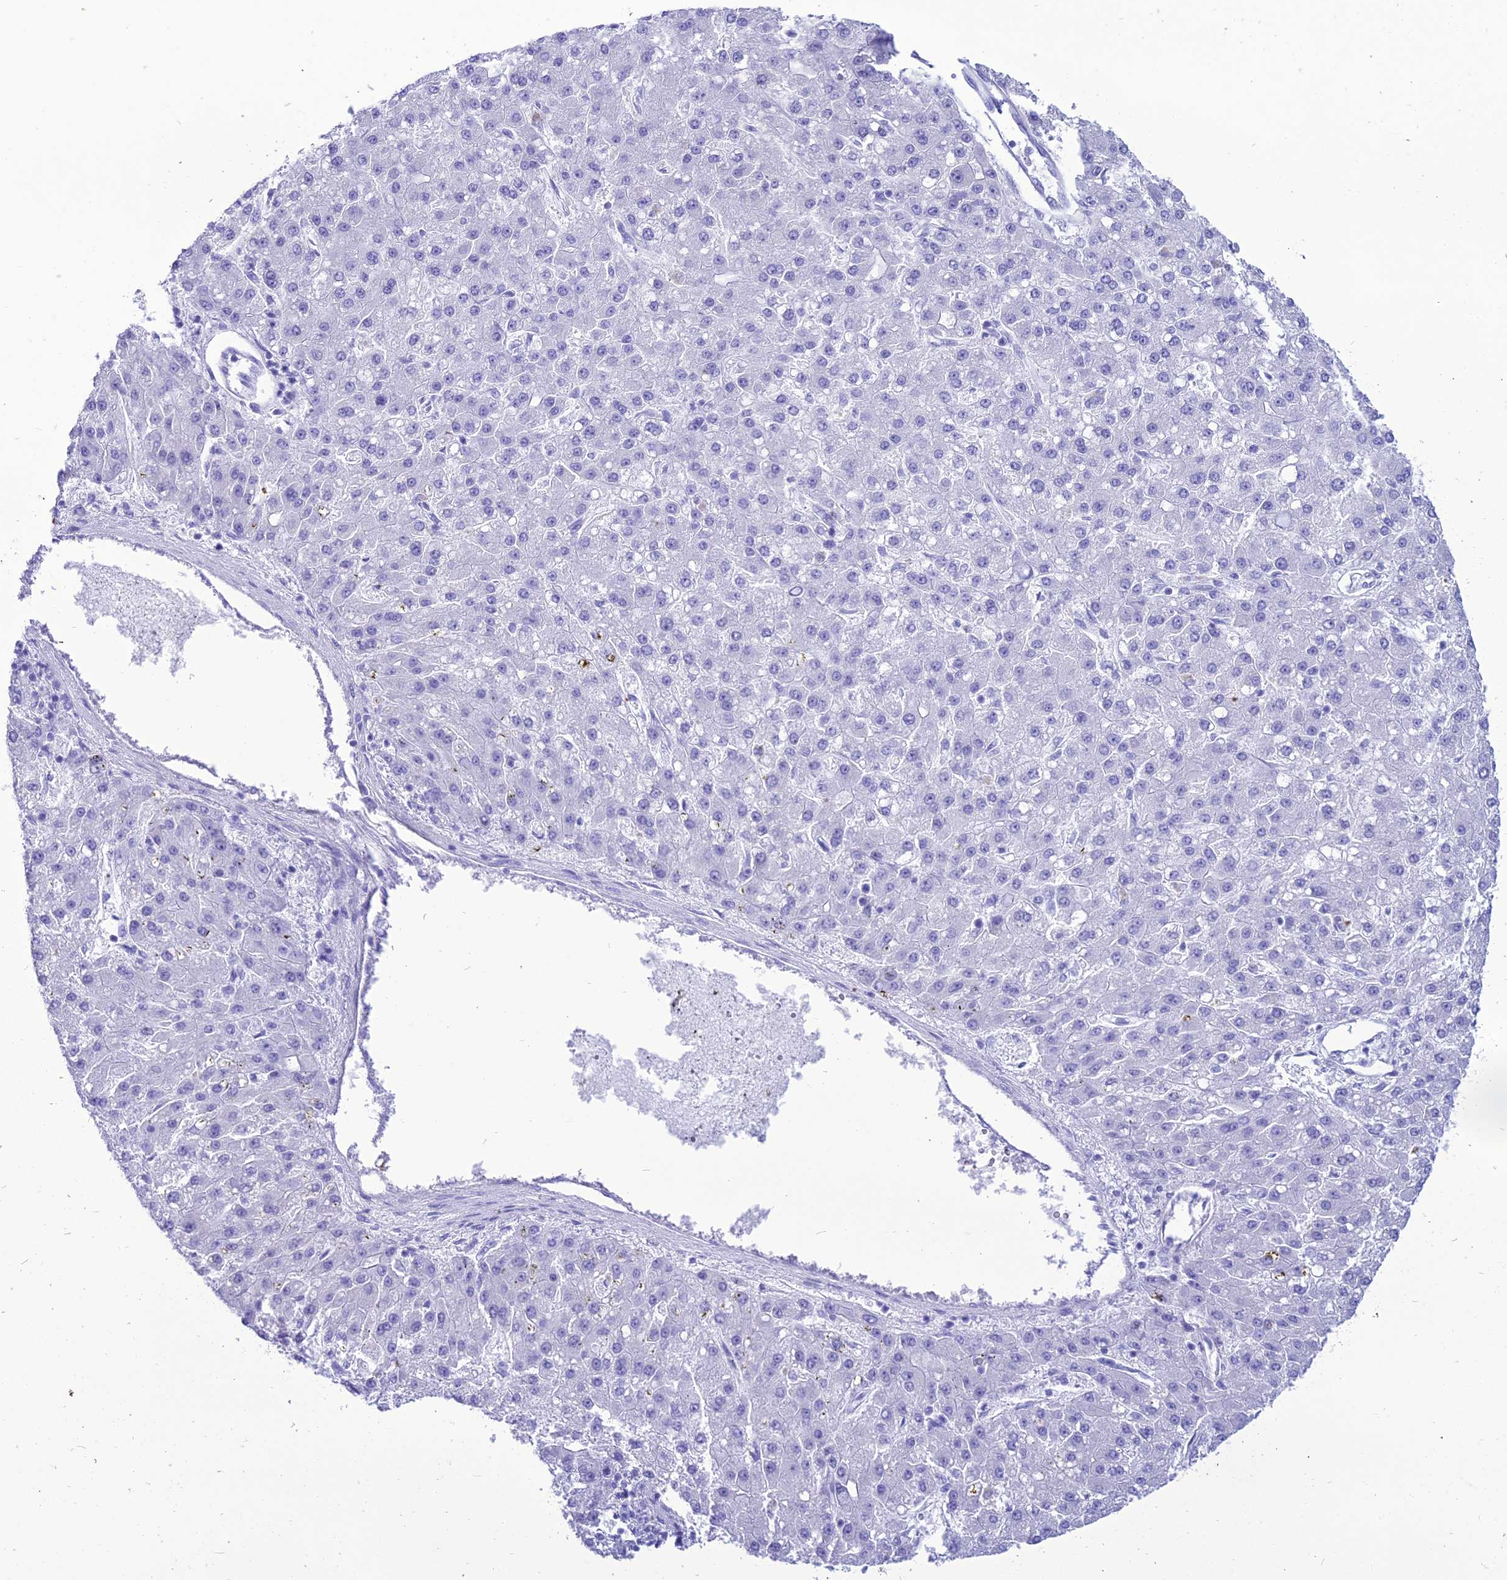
{"staining": {"intensity": "negative", "quantity": "none", "location": "none"}, "tissue": "liver cancer", "cell_type": "Tumor cells", "image_type": "cancer", "snomed": [{"axis": "morphology", "description": "Carcinoma, Hepatocellular, NOS"}, {"axis": "topography", "description": "Liver"}], "caption": "Immunohistochemistry (IHC) image of neoplastic tissue: human liver cancer (hepatocellular carcinoma) stained with DAB exhibits no significant protein expression in tumor cells.", "gene": "PNMA5", "patient": {"sex": "male", "age": 67}}